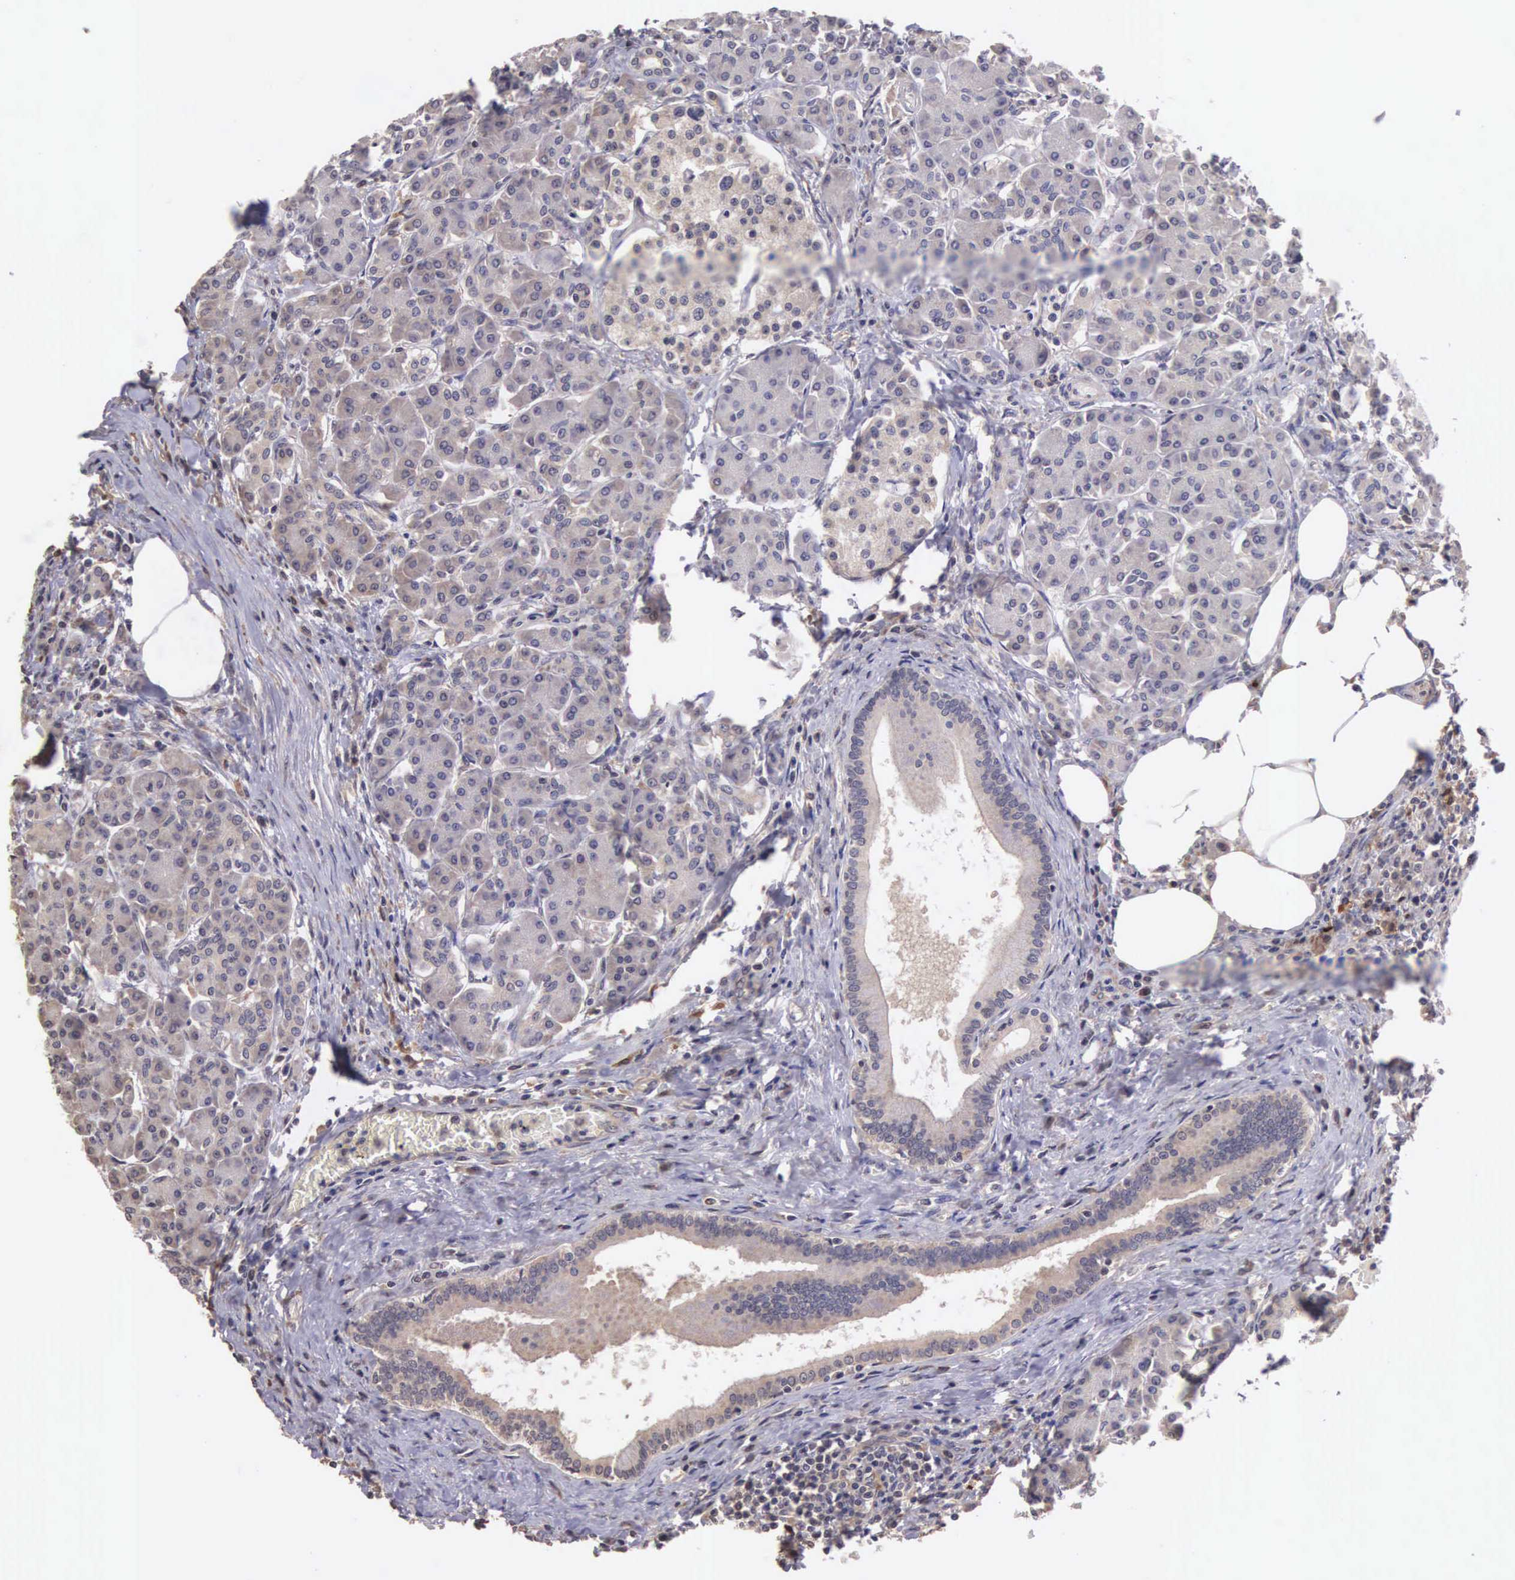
{"staining": {"intensity": "weak", "quantity": "25%-75%", "location": "cytoplasmic/membranous"}, "tissue": "pancreas", "cell_type": "Exocrine glandular cells", "image_type": "normal", "snomed": [{"axis": "morphology", "description": "Normal tissue, NOS"}, {"axis": "topography", "description": "Pancreas"}], "caption": "A brown stain shows weak cytoplasmic/membranous staining of a protein in exocrine glandular cells of normal human pancreas. The staining was performed using DAB to visualize the protein expression in brown, while the nuclei were stained in blue with hematoxylin (Magnification: 20x).", "gene": "CDC45", "patient": {"sex": "female", "age": 73}}